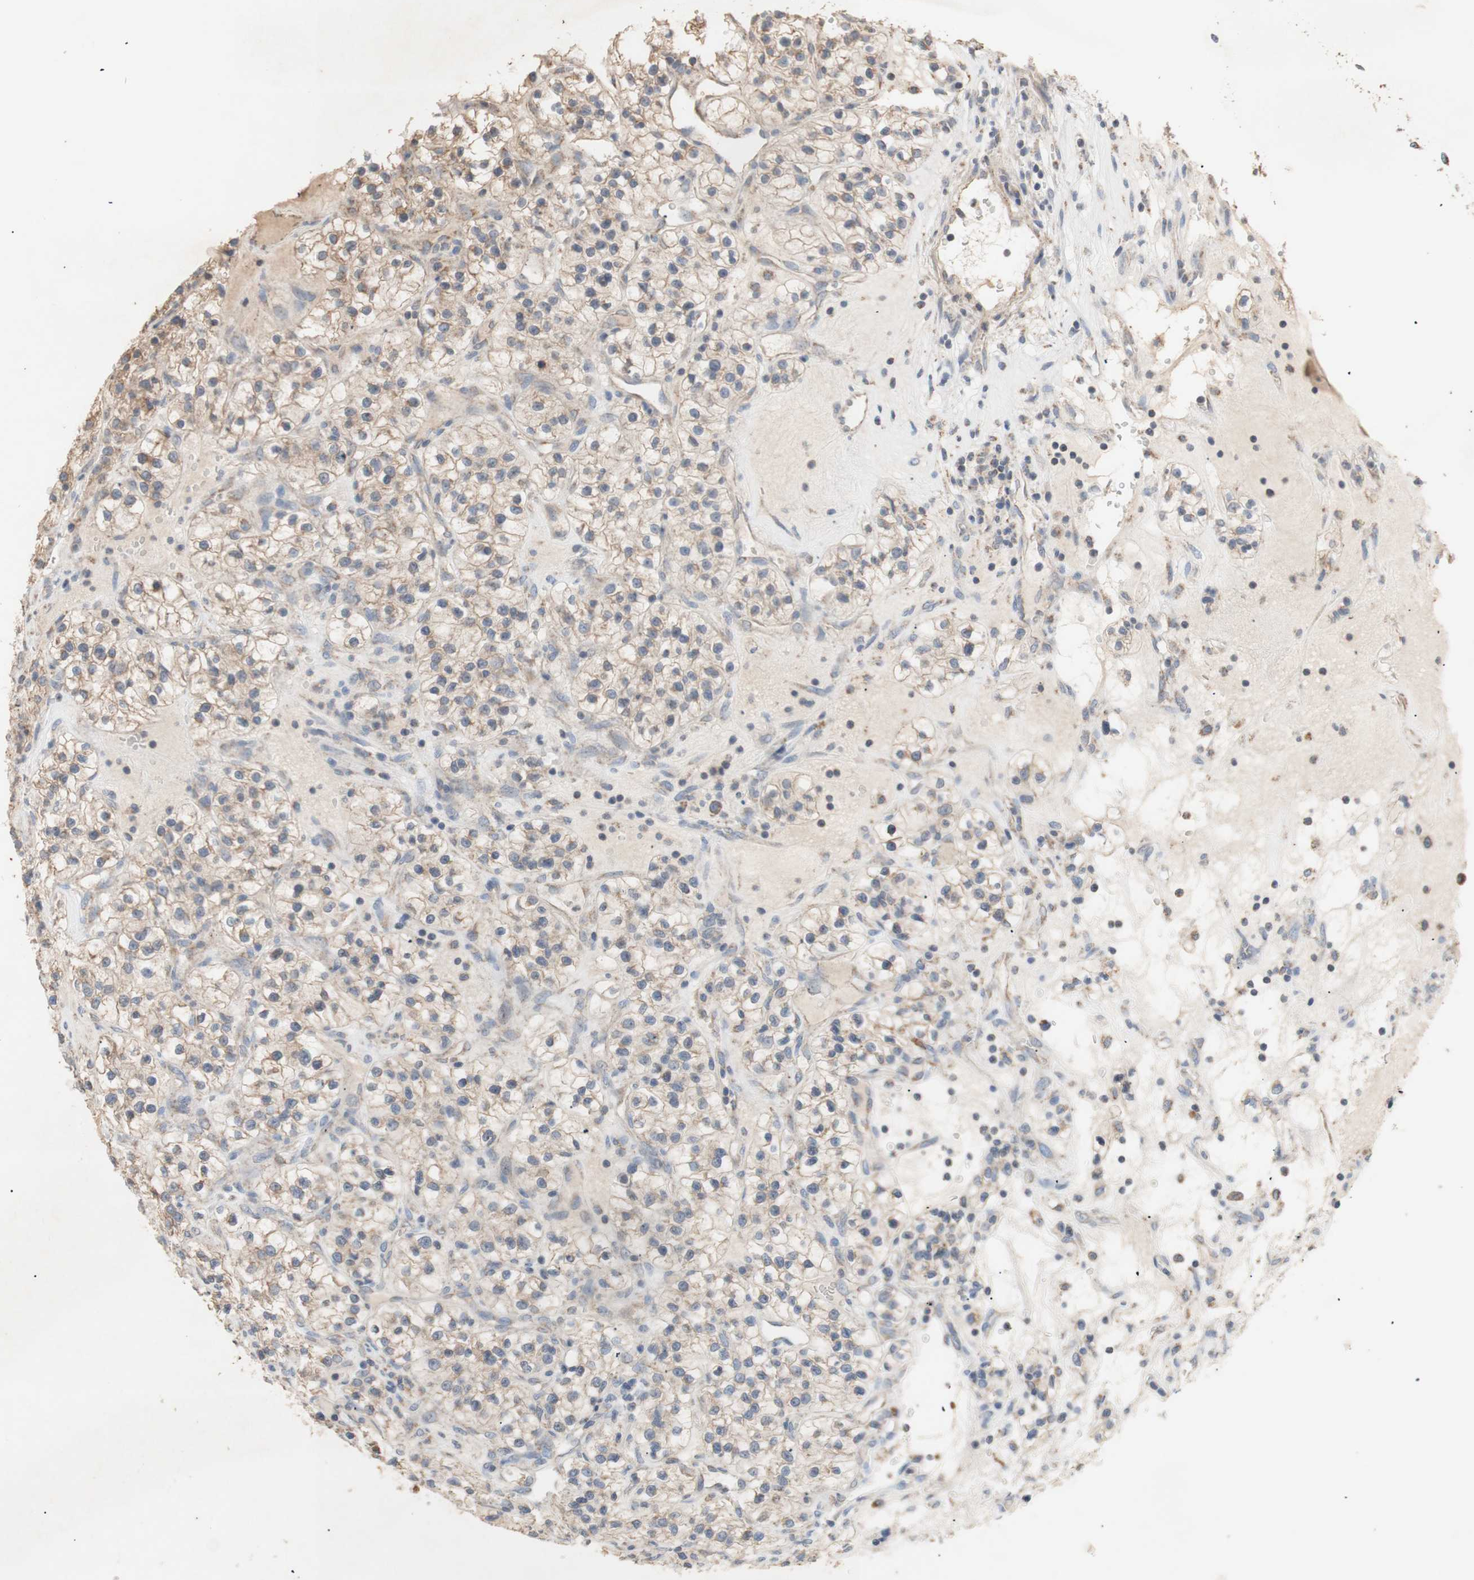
{"staining": {"intensity": "weak", "quantity": ">75%", "location": "cytoplasmic/membranous"}, "tissue": "renal cancer", "cell_type": "Tumor cells", "image_type": "cancer", "snomed": [{"axis": "morphology", "description": "Adenocarcinoma, NOS"}, {"axis": "topography", "description": "Kidney"}], "caption": "Adenocarcinoma (renal) stained for a protein (brown) demonstrates weak cytoplasmic/membranous positive staining in approximately >75% of tumor cells.", "gene": "PTGIS", "patient": {"sex": "female", "age": 57}}